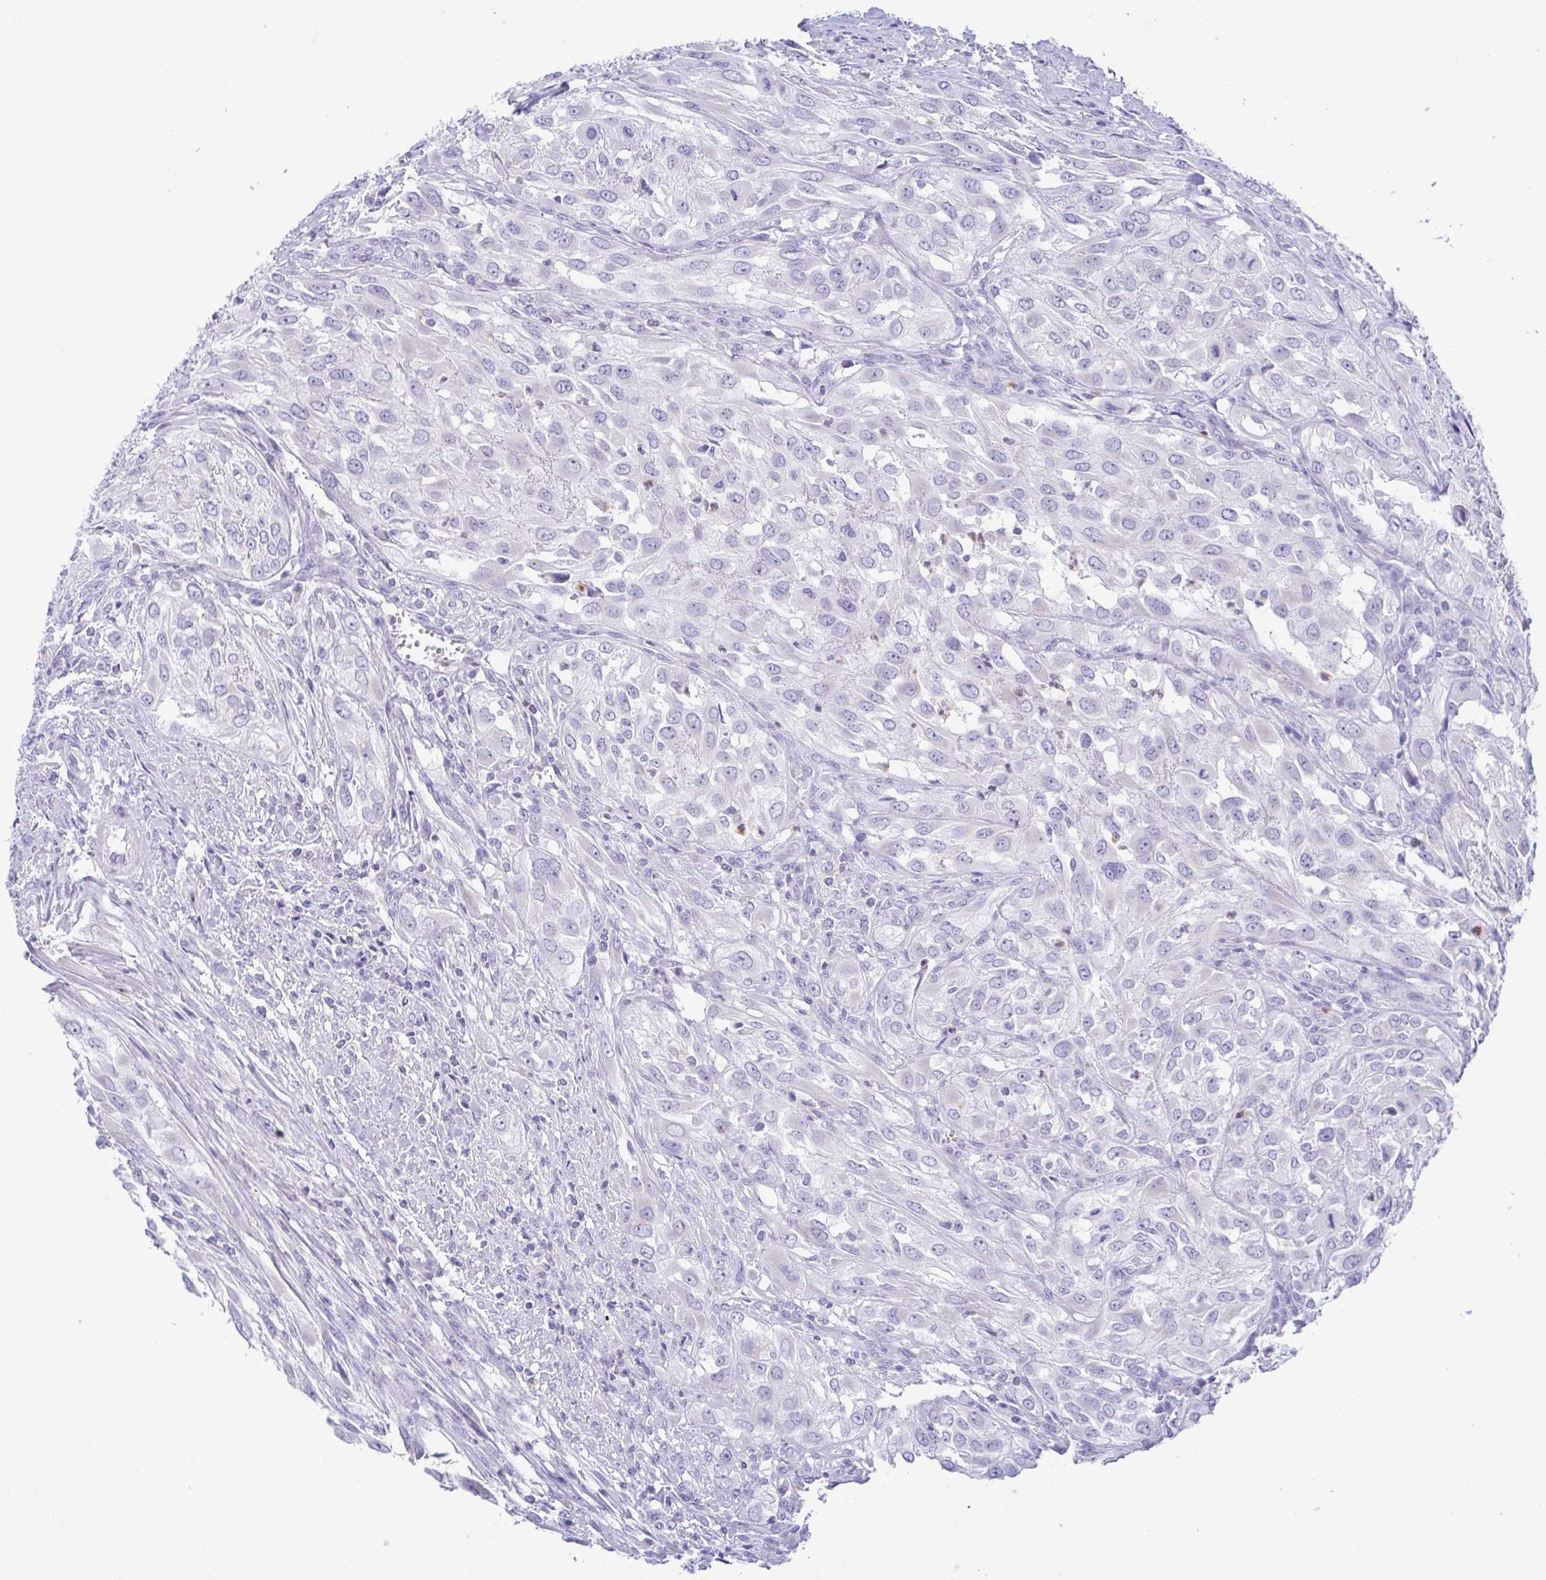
{"staining": {"intensity": "negative", "quantity": "none", "location": "none"}, "tissue": "urothelial cancer", "cell_type": "Tumor cells", "image_type": "cancer", "snomed": [{"axis": "morphology", "description": "Urothelial carcinoma, High grade"}, {"axis": "topography", "description": "Urinary bladder"}], "caption": "IHC histopathology image of urothelial carcinoma (high-grade) stained for a protein (brown), which shows no positivity in tumor cells.", "gene": "AZU1", "patient": {"sex": "male", "age": 67}}